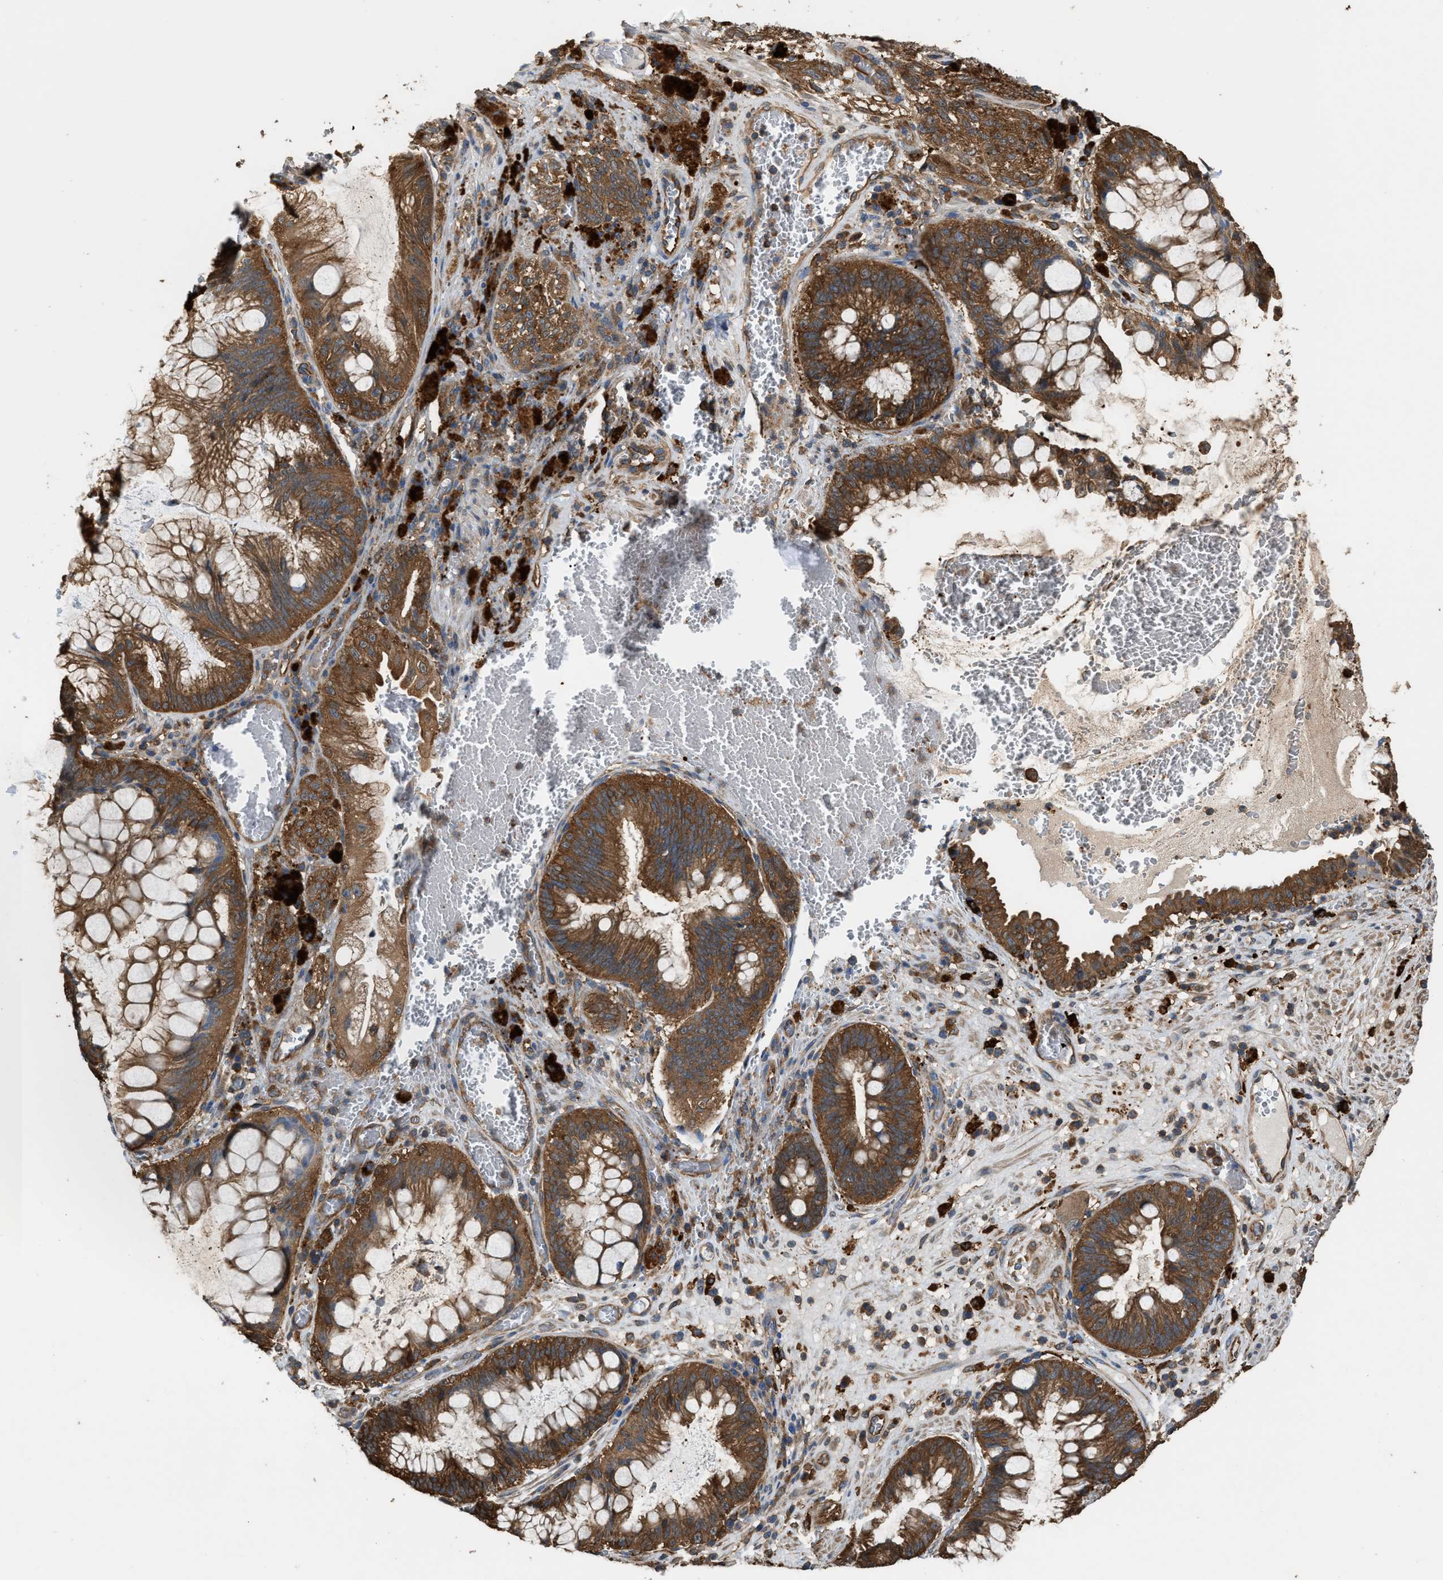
{"staining": {"intensity": "strong", "quantity": ">75%", "location": "cytoplasmic/membranous"}, "tissue": "melanoma", "cell_type": "Tumor cells", "image_type": "cancer", "snomed": [{"axis": "morphology", "description": "Malignant melanoma, NOS"}, {"axis": "topography", "description": "Rectum"}], "caption": "Melanoma stained for a protein demonstrates strong cytoplasmic/membranous positivity in tumor cells. (IHC, brightfield microscopy, high magnification).", "gene": "ATIC", "patient": {"sex": "female", "age": 81}}